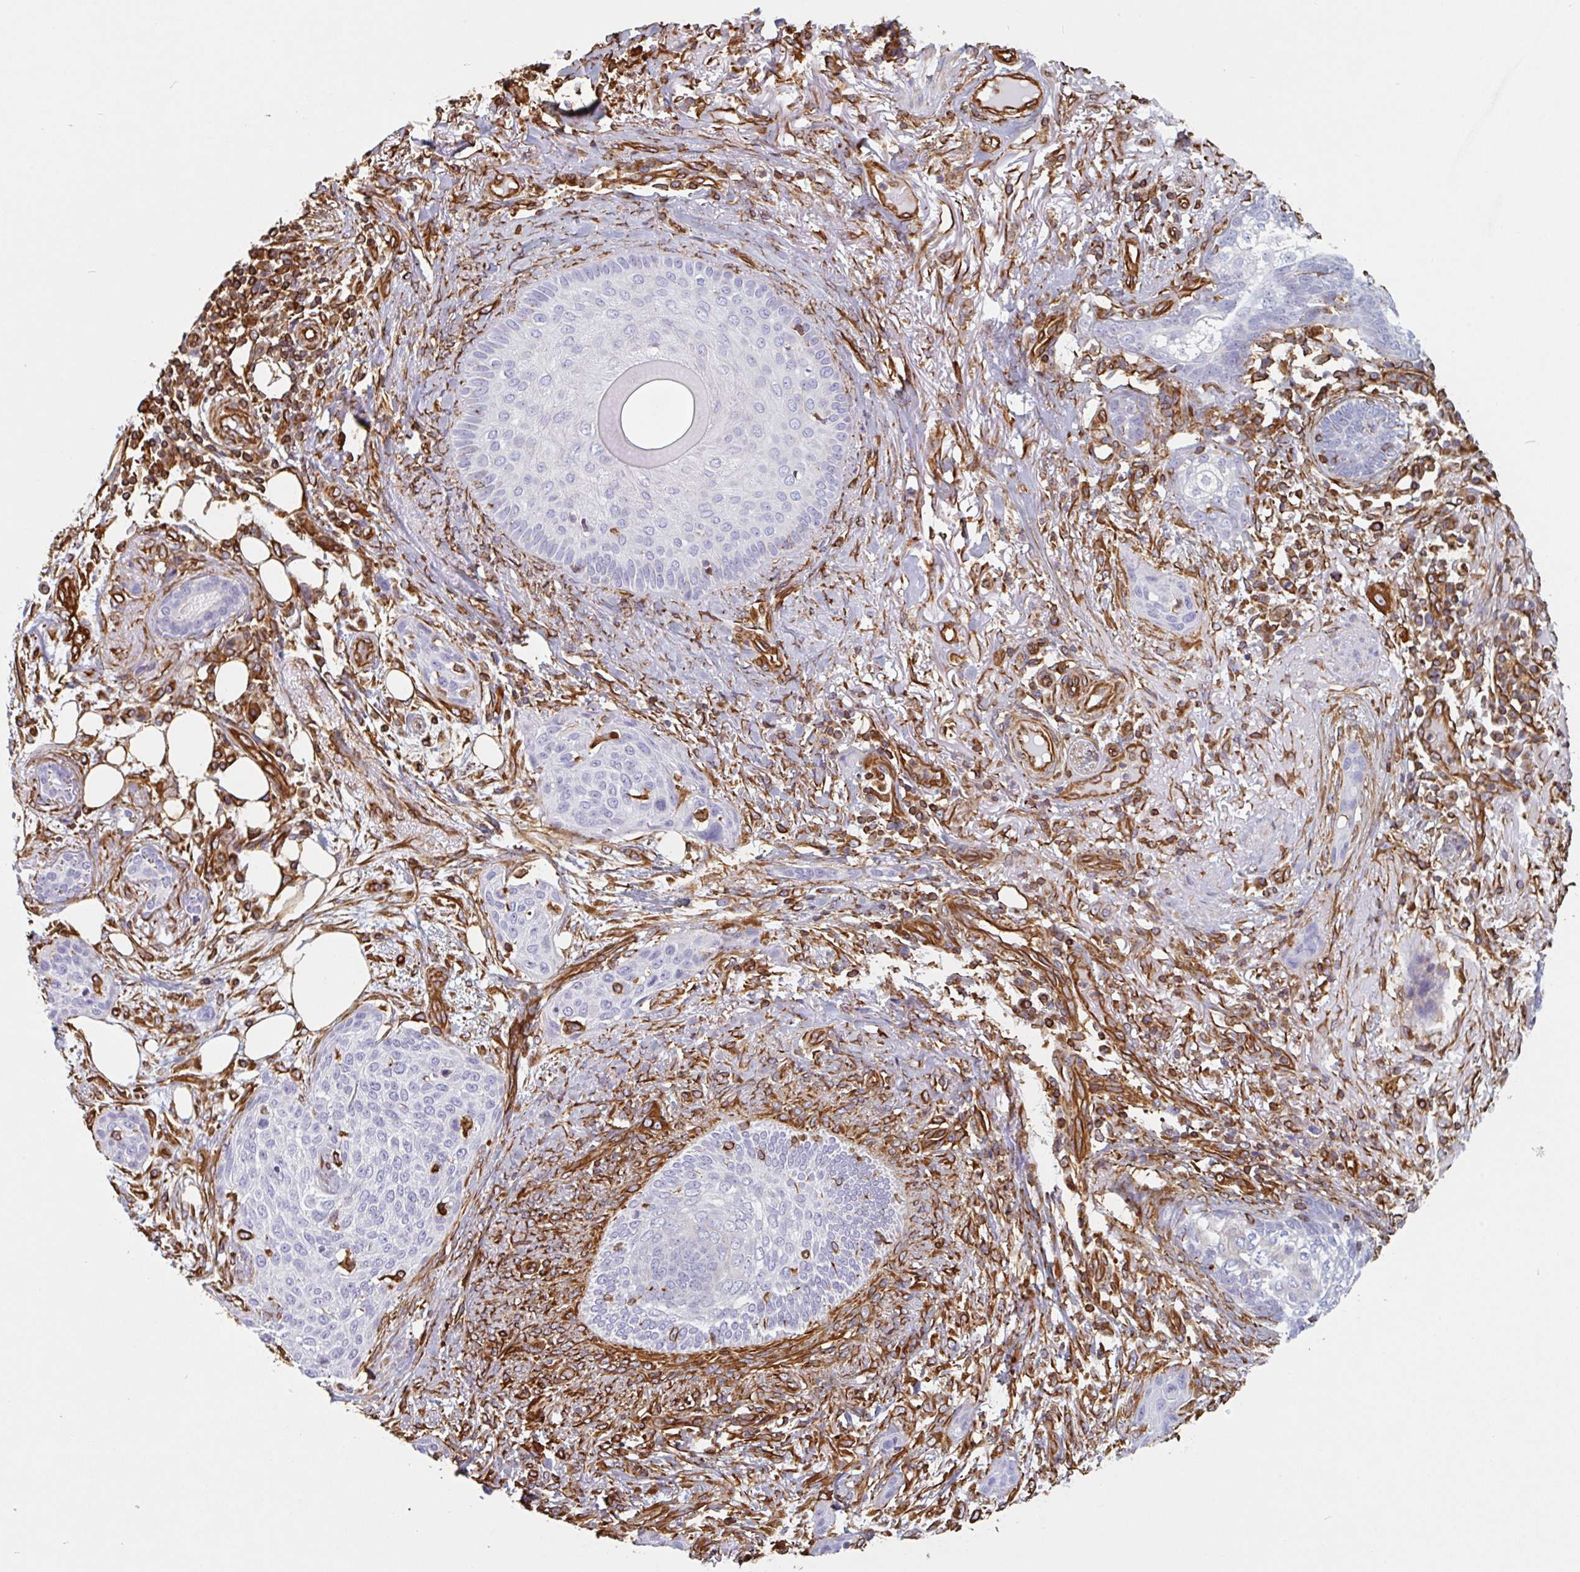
{"staining": {"intensity": "negative", "quantity": "none", "location": "none"}, "tissue": "skin cancer", "cell_type": "Tumor cells", "image_type": "cancer", "snomed": [{"axis": "morphology", "description": "Squamous cell carcinoma, NOS"}, {"axis": "topography", "description": "Skin"}], "caption": "Protein analysis of skin cancer reveals no significant expression in tumor cells. The staining was performed using DAB (3,3'-diaminobenzidine) to visualize the protein expression in brown, while the nuclei were stained in blue with hematoxylin (Magnification: 20x).", "gene": "PPFIA1", "patient": {"sex": "female", "age": 87}}